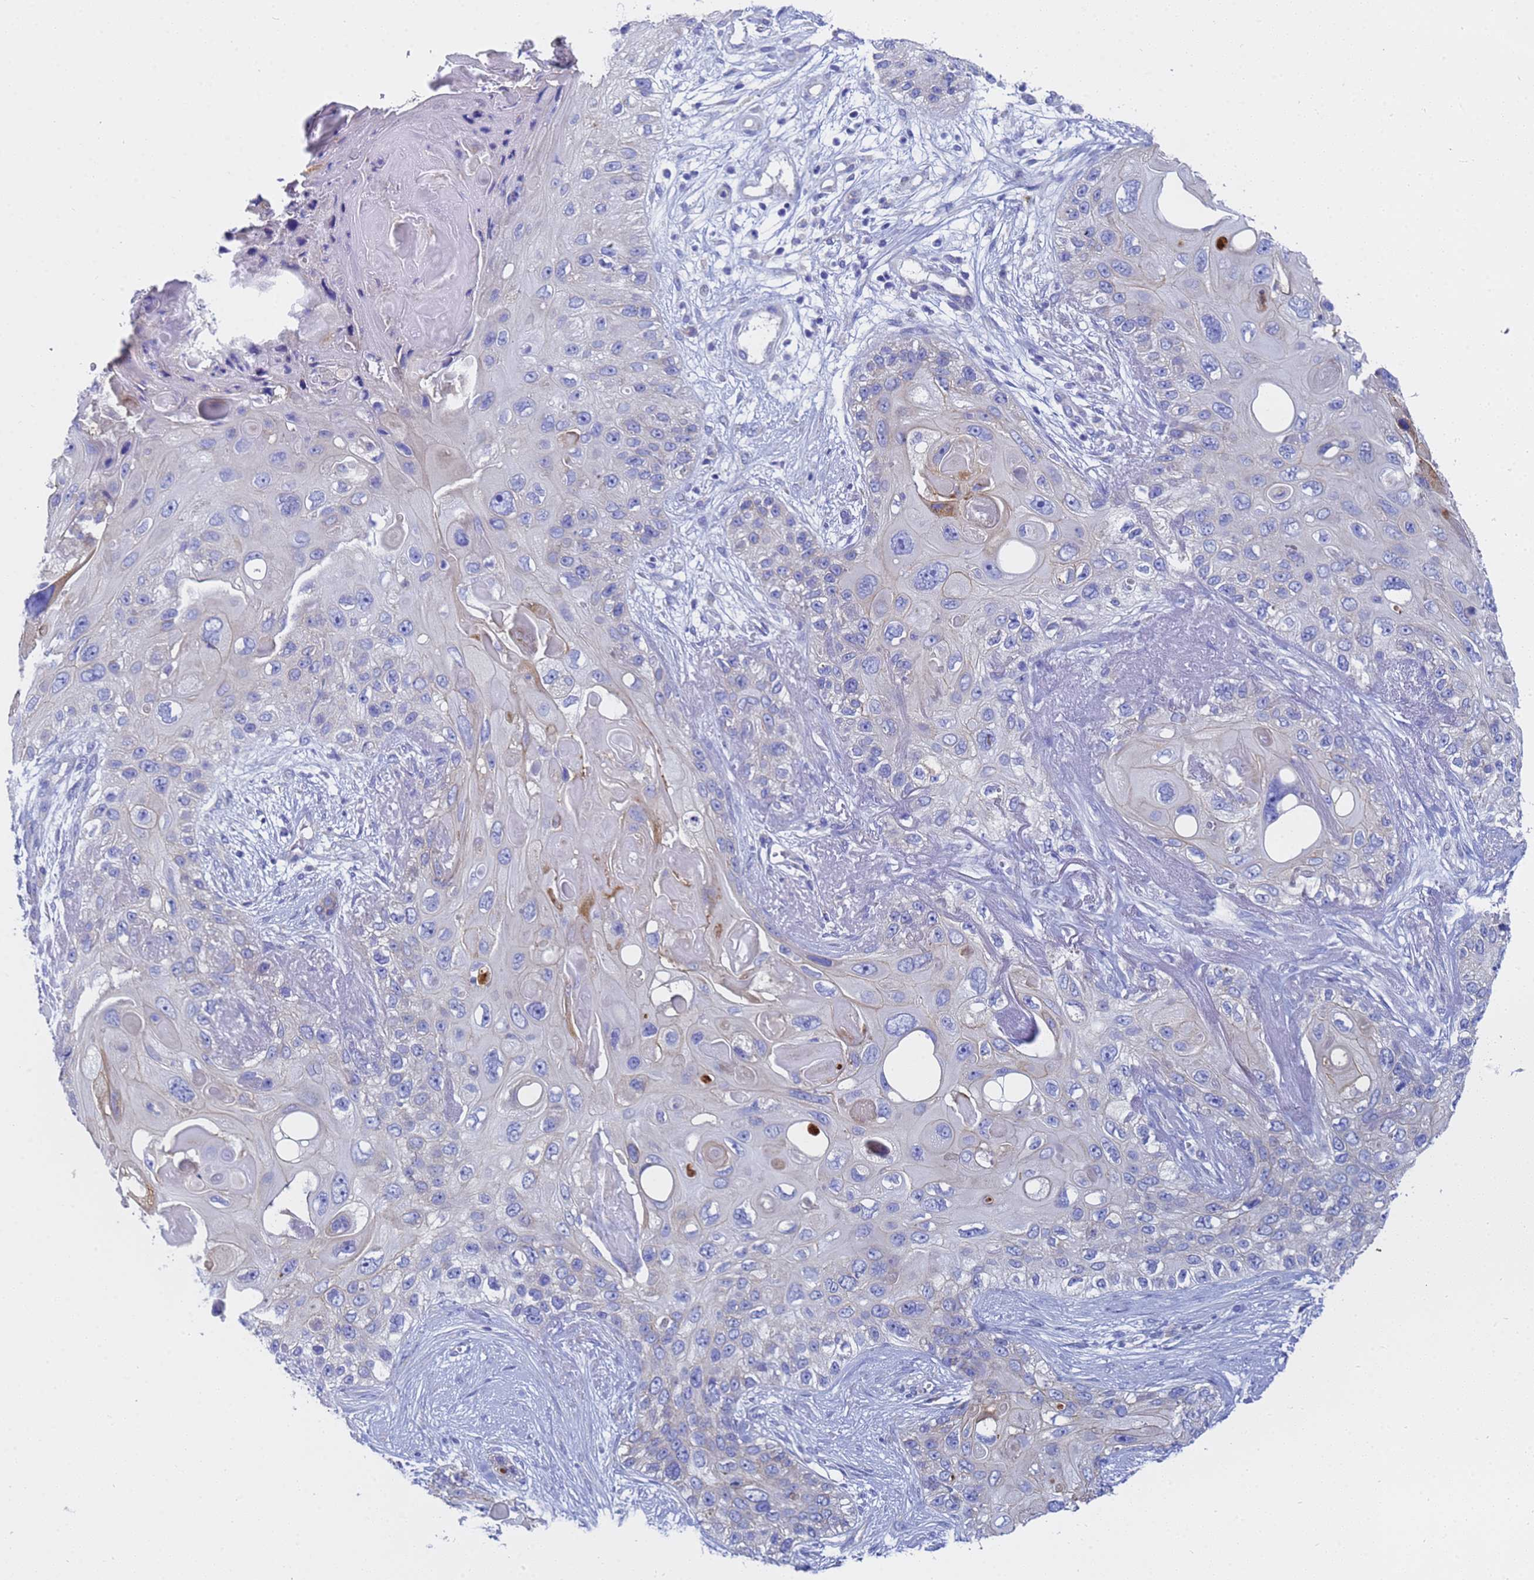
{"staining": {"intensity": "negative", "quantity": "none", "location": "none"}, "tissue": "skin cancer", "cell_type": "Tumor cells", "image_type": "cancer", "snomed": [{"axis": "morphology", "description": "Normal tissue, NOS"}, {"axis": "morphology", "description": "Squamous cell carcinoma, NOS"}, {"axis": "topography", "description": "Skin"}], "caption": "The photomicrograph shows no significant expression in tumor cells of skin cancer (squamous cell carcinoma).", "gene": "TM4SF4", "patient": {"sex": "male", "age": 72}}